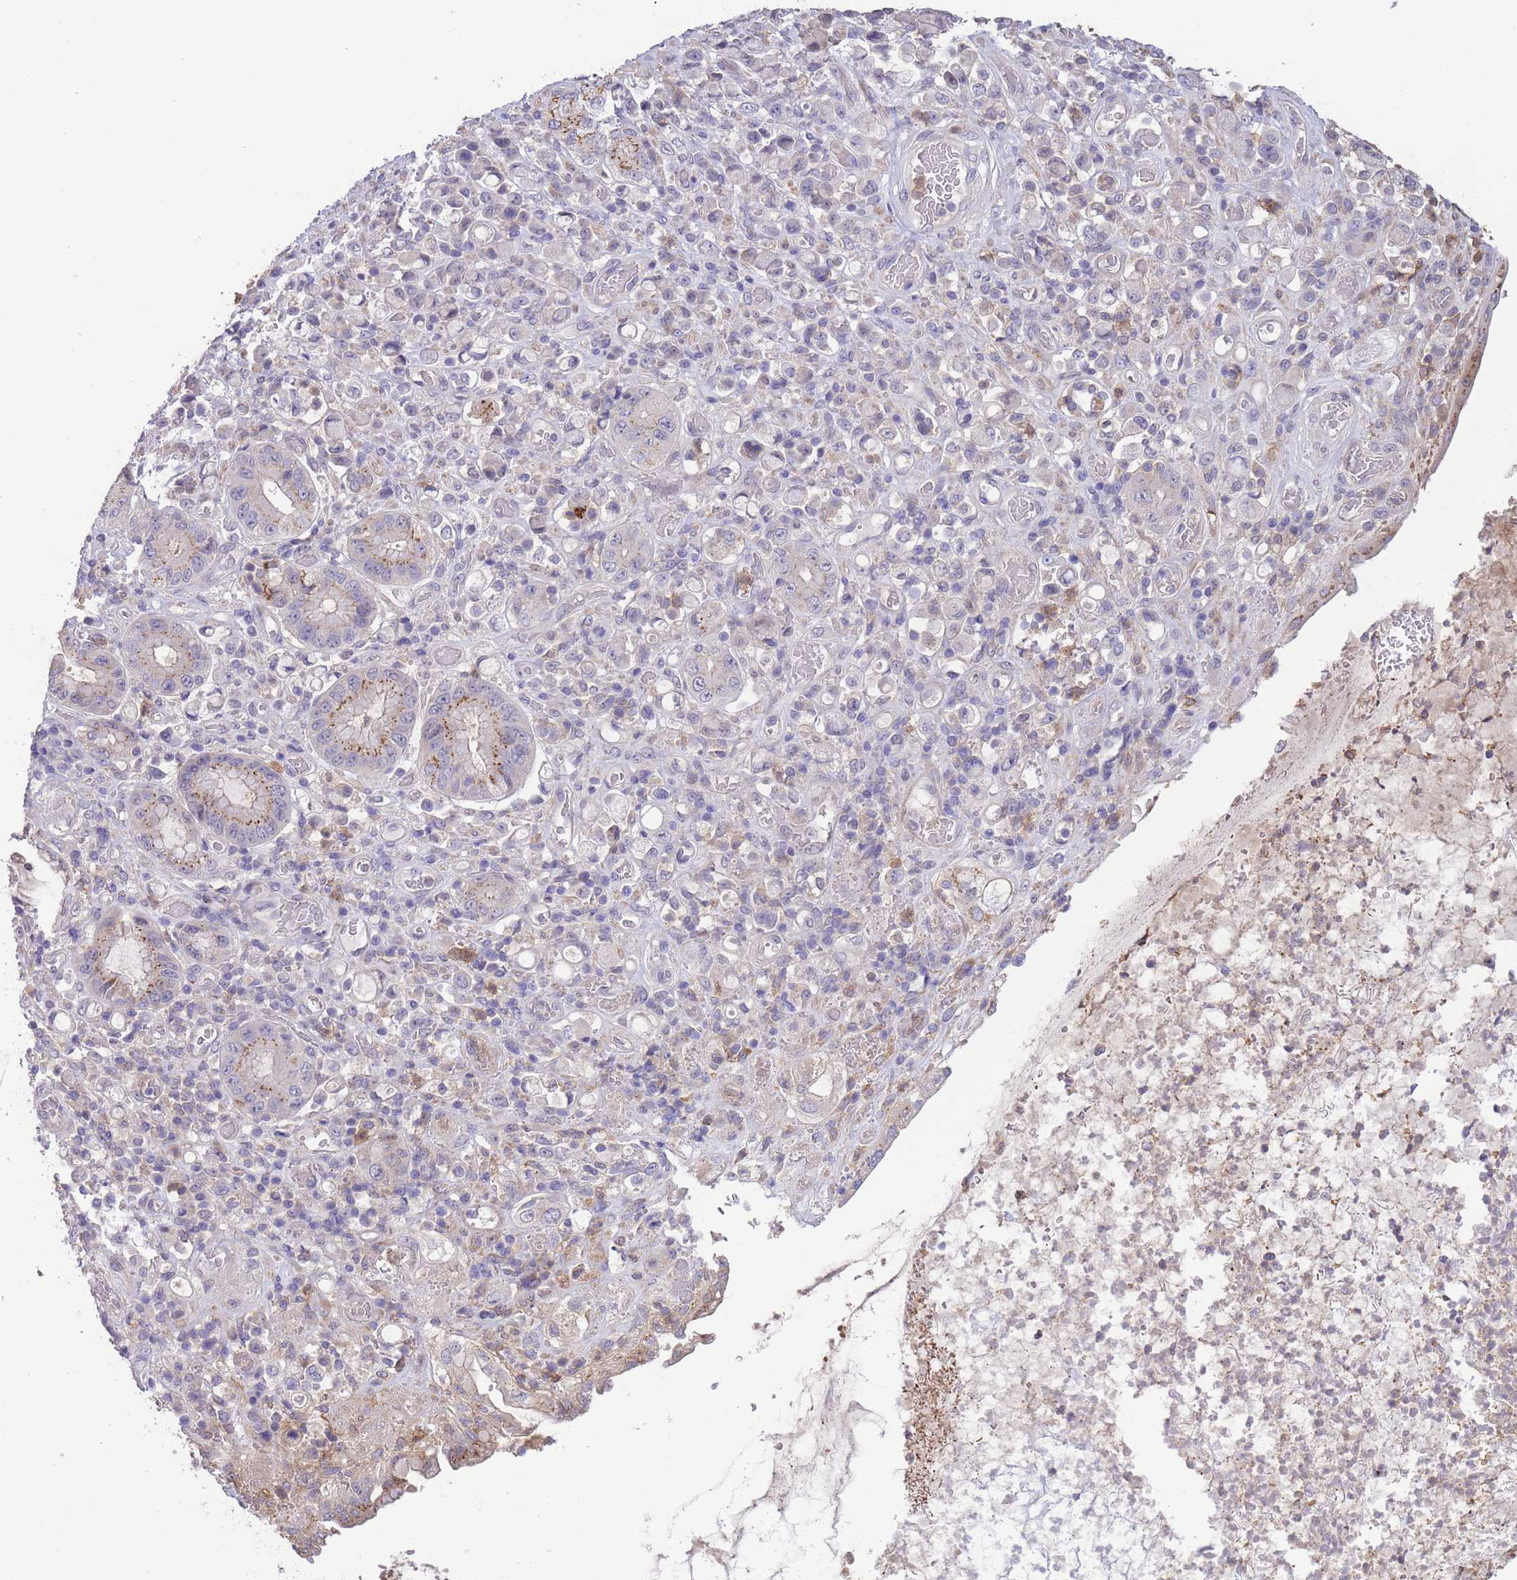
{"staining": {"intensity": "negative", "quantity": "none", "location": "none"}, "tissue": "stomach cancer", "cell_type": "Tumor cells", "image_type": "cancer", "snomed": [{"axis": "morphology", "description": "Normal tissue, NOS"}, {"axis": "morphology", "description": "Adenocarcinoma, NOS"}, {"axis": "topography", "description": "Stomach"}], "caption": "IHC histopathology image of stomach cancer stained for a protein (brown), which exhibits no expression in tumor cells.", "gene": "ZNF304", "patient": {"sex": "female", "age": 79}}